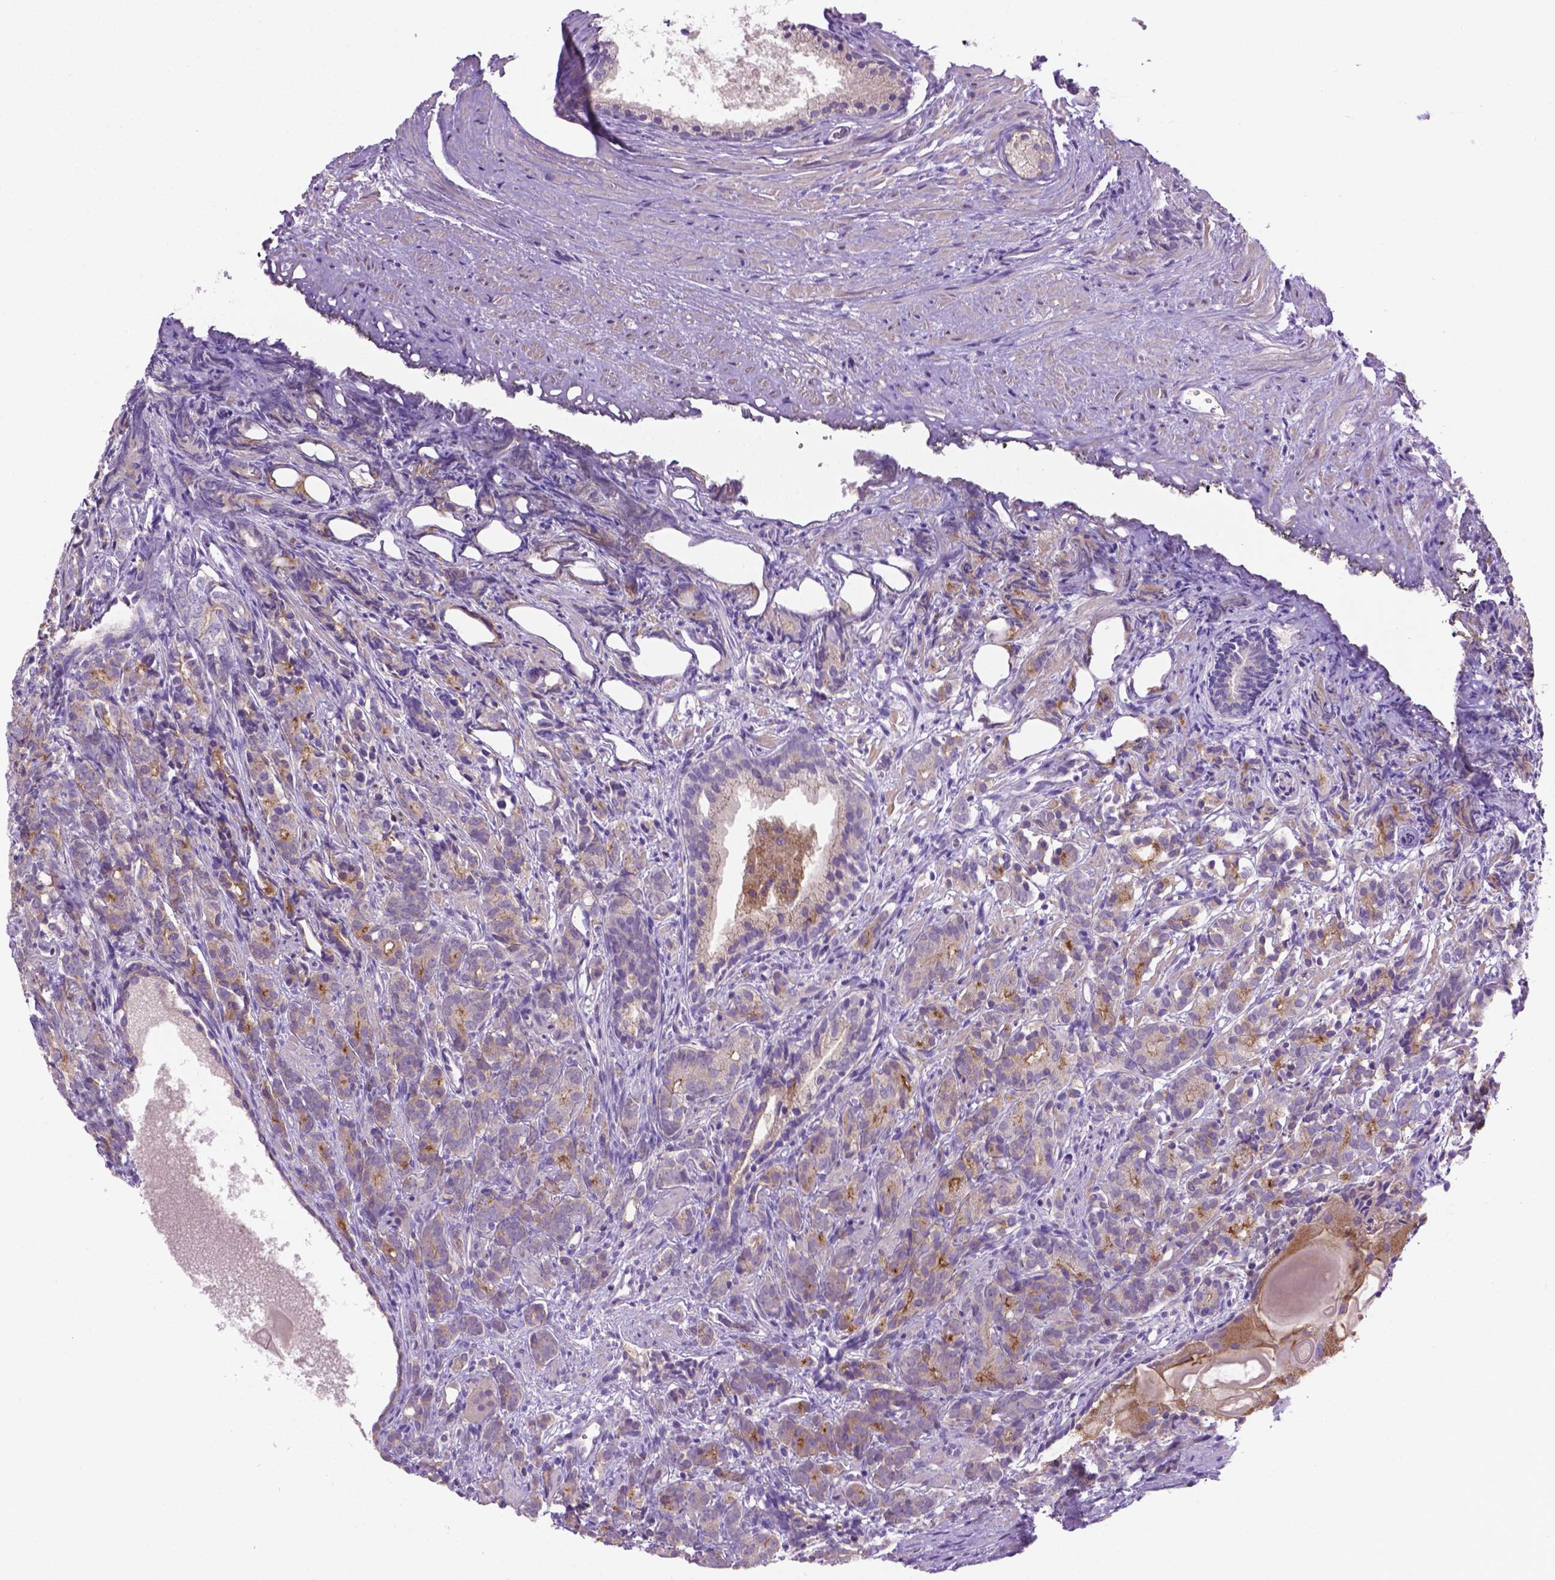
{"staining": {"intensity": "moderate", "quantity": "<25%", "location": "cytoplasmic/membranous"}, "tissue": "prostate cancer", "cell_type": "Tumor cells", "image_type": "cancer", "snomed": [{"axis": "morphology", "description": "Adenocarcinoma, High grade"}, {"axis": "topography", "description": "Prostate"}], "caption": "Moderate cytoplasmic/membranous positivity is appreciated in approximately <25% of tumor cells in prostate cancer (high-grade adenocarcinoma). The staining is performed using DAB (3,3'-diaminobenzidine) brown chromogen to label protein expression. The nuclei are counter-stained blue using hematoxylin.", "gene": "CDH7", "patient": {"sex": "male", "age": 84}}